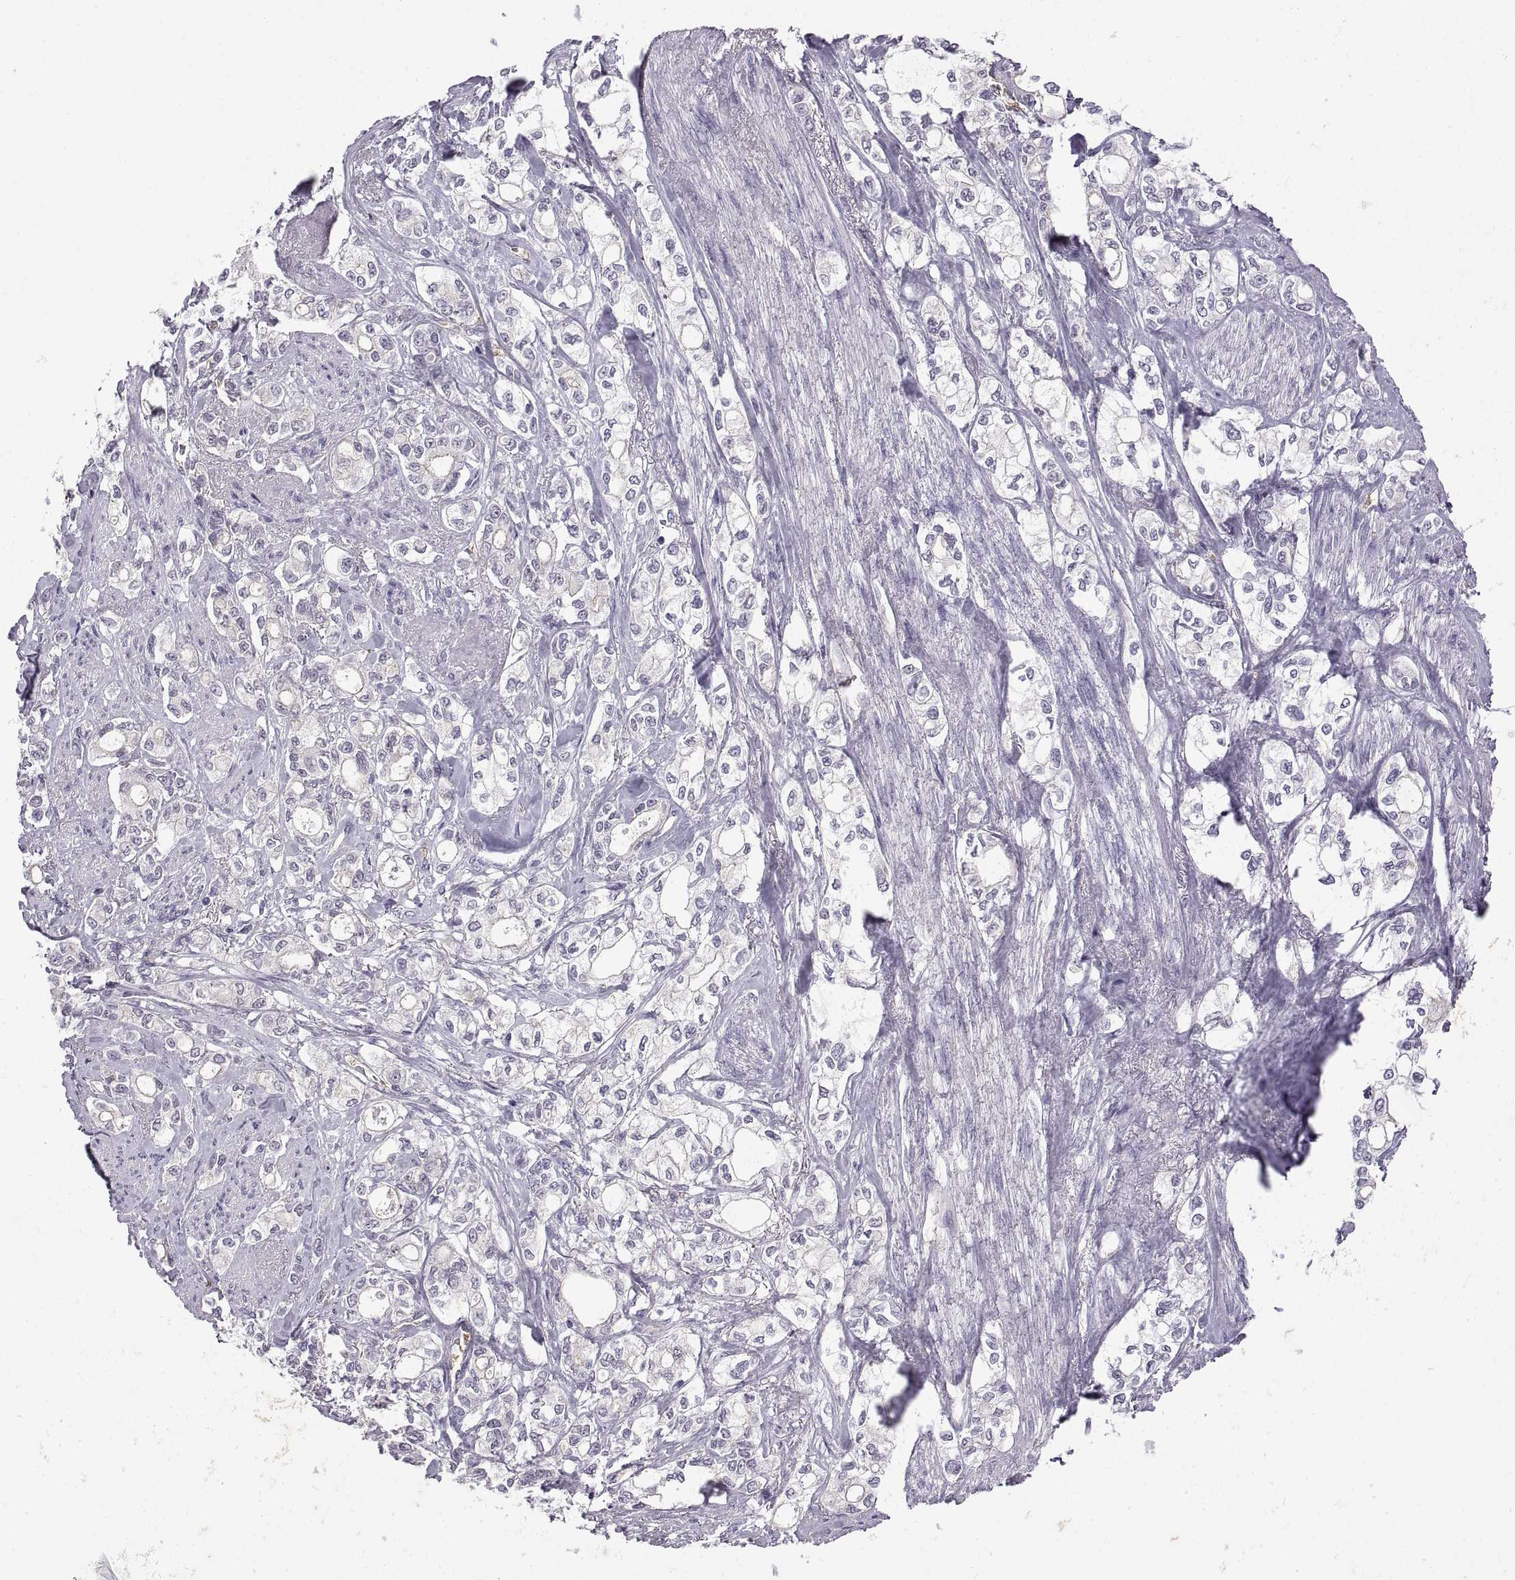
{"staining": {"intensity": "negative", "quantity": "none", "location": "none"}, "tissue": "stomach cancer", "cell_type": "Tumor cells", "image_type": "cancer", "snomed": [{"axis": "morphology", "description": "Adenocarcinoma, NOS"}, {"axis": "topography", "description": "Stomach"}], "caption": "Tumor cells are negative for protein expression in human stomach cancer (adenocarcinoma). (Immunohistochemistry (ihc), brightfield microscopy, high magnification).", "gene": "MEIOC", "patient": {"sex": "male", "age": 63}}